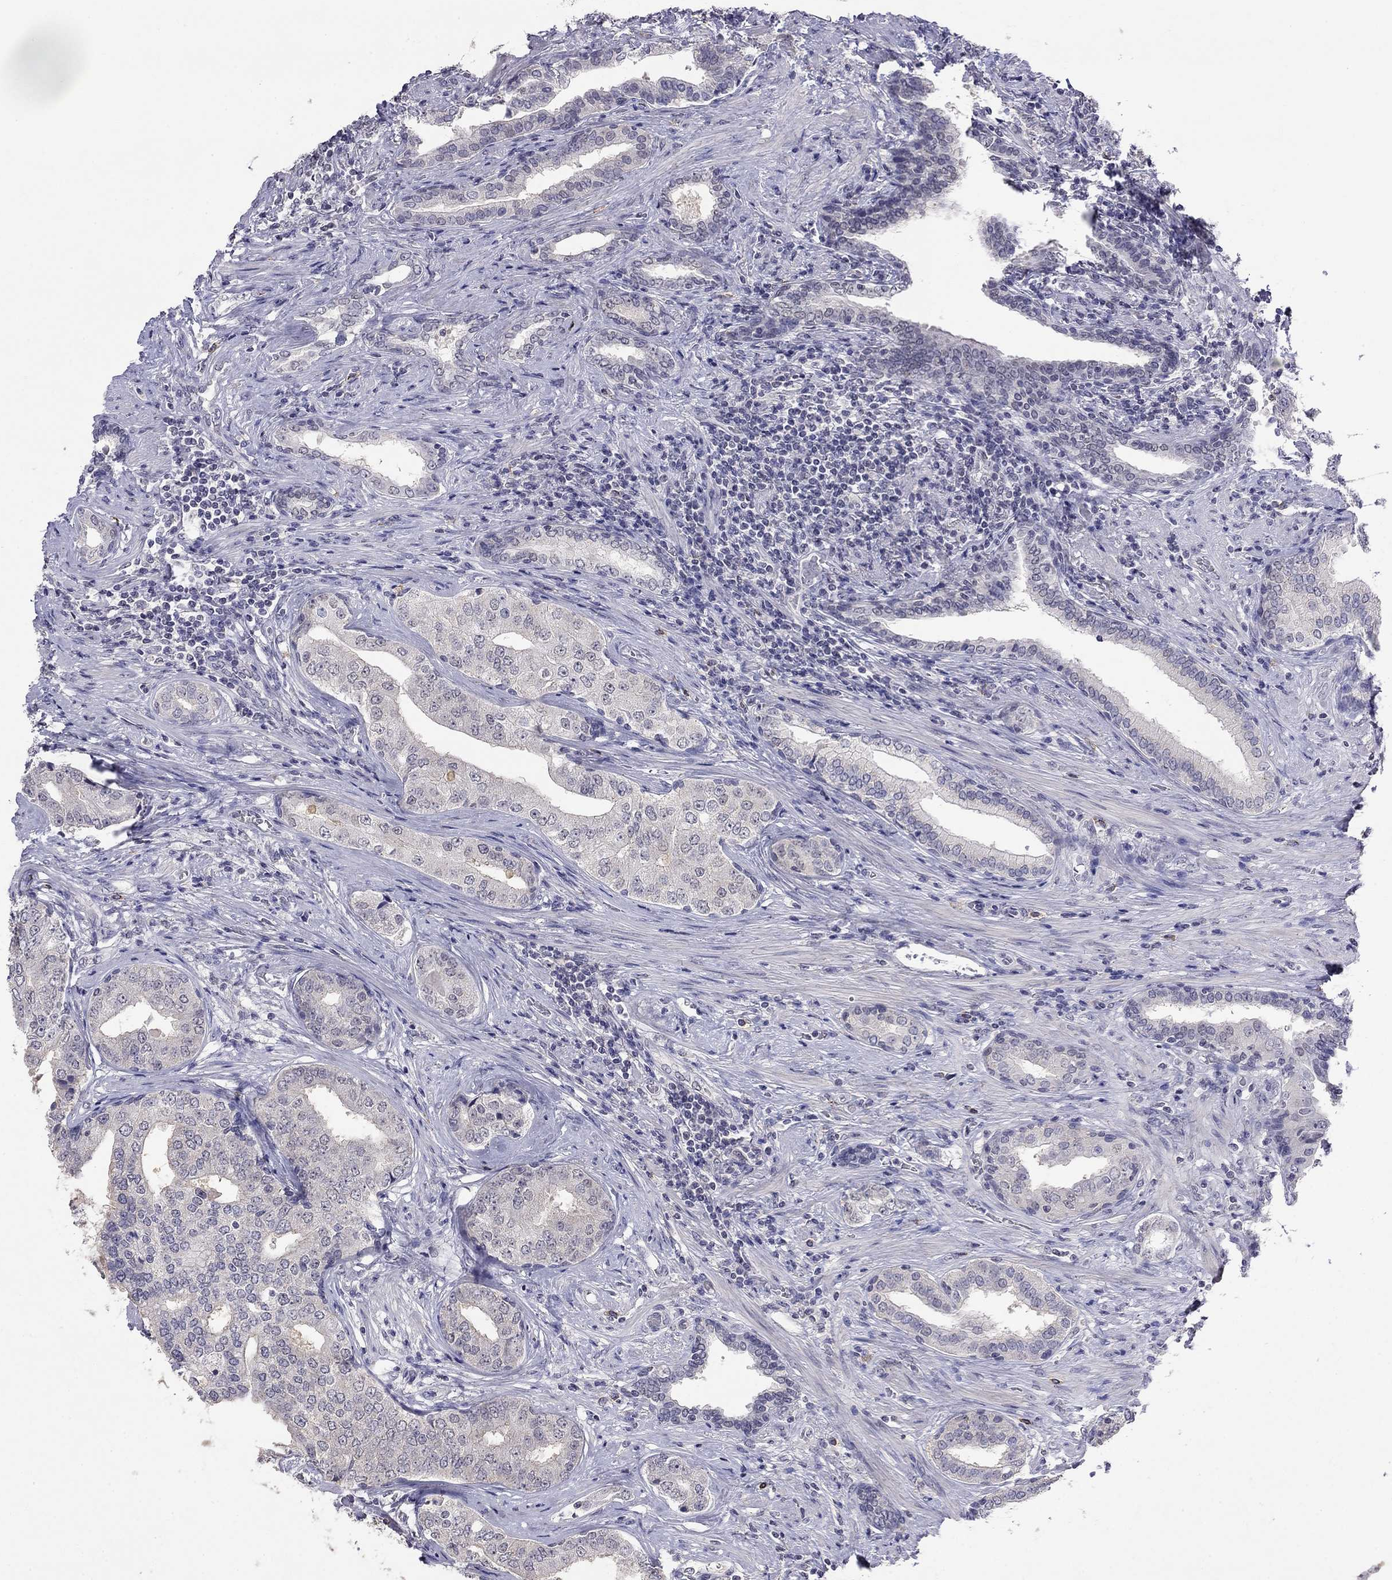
{"staining": {"intensity": "negative", "quantity": "none", "location": "none"}, "tissue": "prostate cancer", "cell_type": "Tumor cells", "image_type": "cancer", "snomed": [{"axis": "morphology", "description": "Adenocarcinoma, Low grade"}, {"axis": "topography", "description": "Prostate and seminal vesicle, NOS"}], "caption": "A histopathology image of prostate adenocarcinoma (low-grade) stained for a protein displays no brown staining in tumor cells.", "gene": "WNK3", "patient": {"sex": "male", "age": 61}}